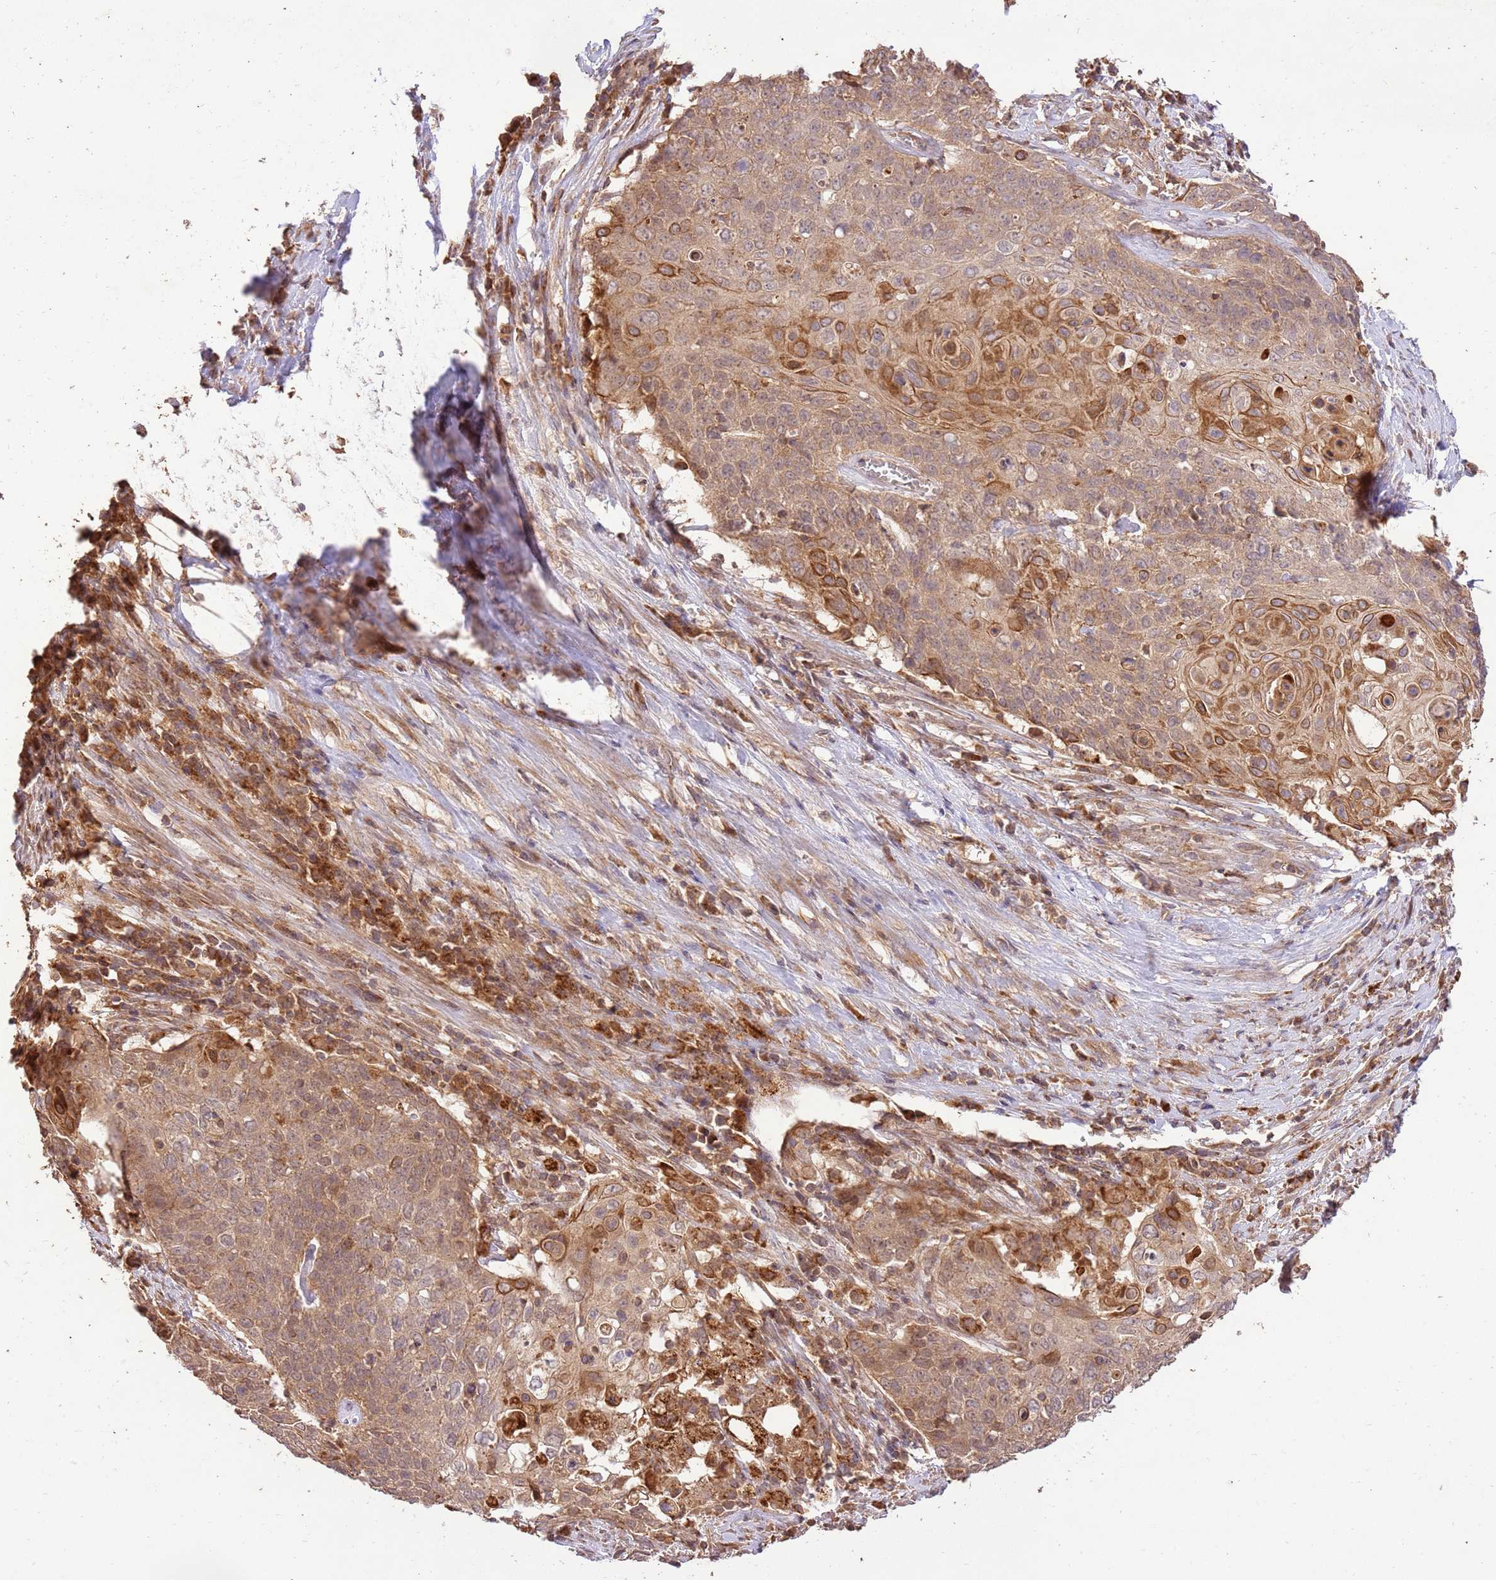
{"staining": {"intensity": "moderate", "quantity": "25%-75%", "location": "cytoplasmic/membranous"}, "tissue": "cervical cancer", "cell_type": "Tumor cells", "image_type": "cancer", "snomed": [{"axis": "morphology", "description": "Squamous cell carcinoma, NOS"}, {"axis": "topography", "description": "Cervix"}], "caption": "Cervical cancer (squamous cell carcinoma) was stained to show a protein in brown. There is medium levels of moderate cytoplasmic/membranous positivity in approximately 25%-75% of tumor cells.", "gene": "LRRC28", "patient": {"sex": "female", "age": 39}}